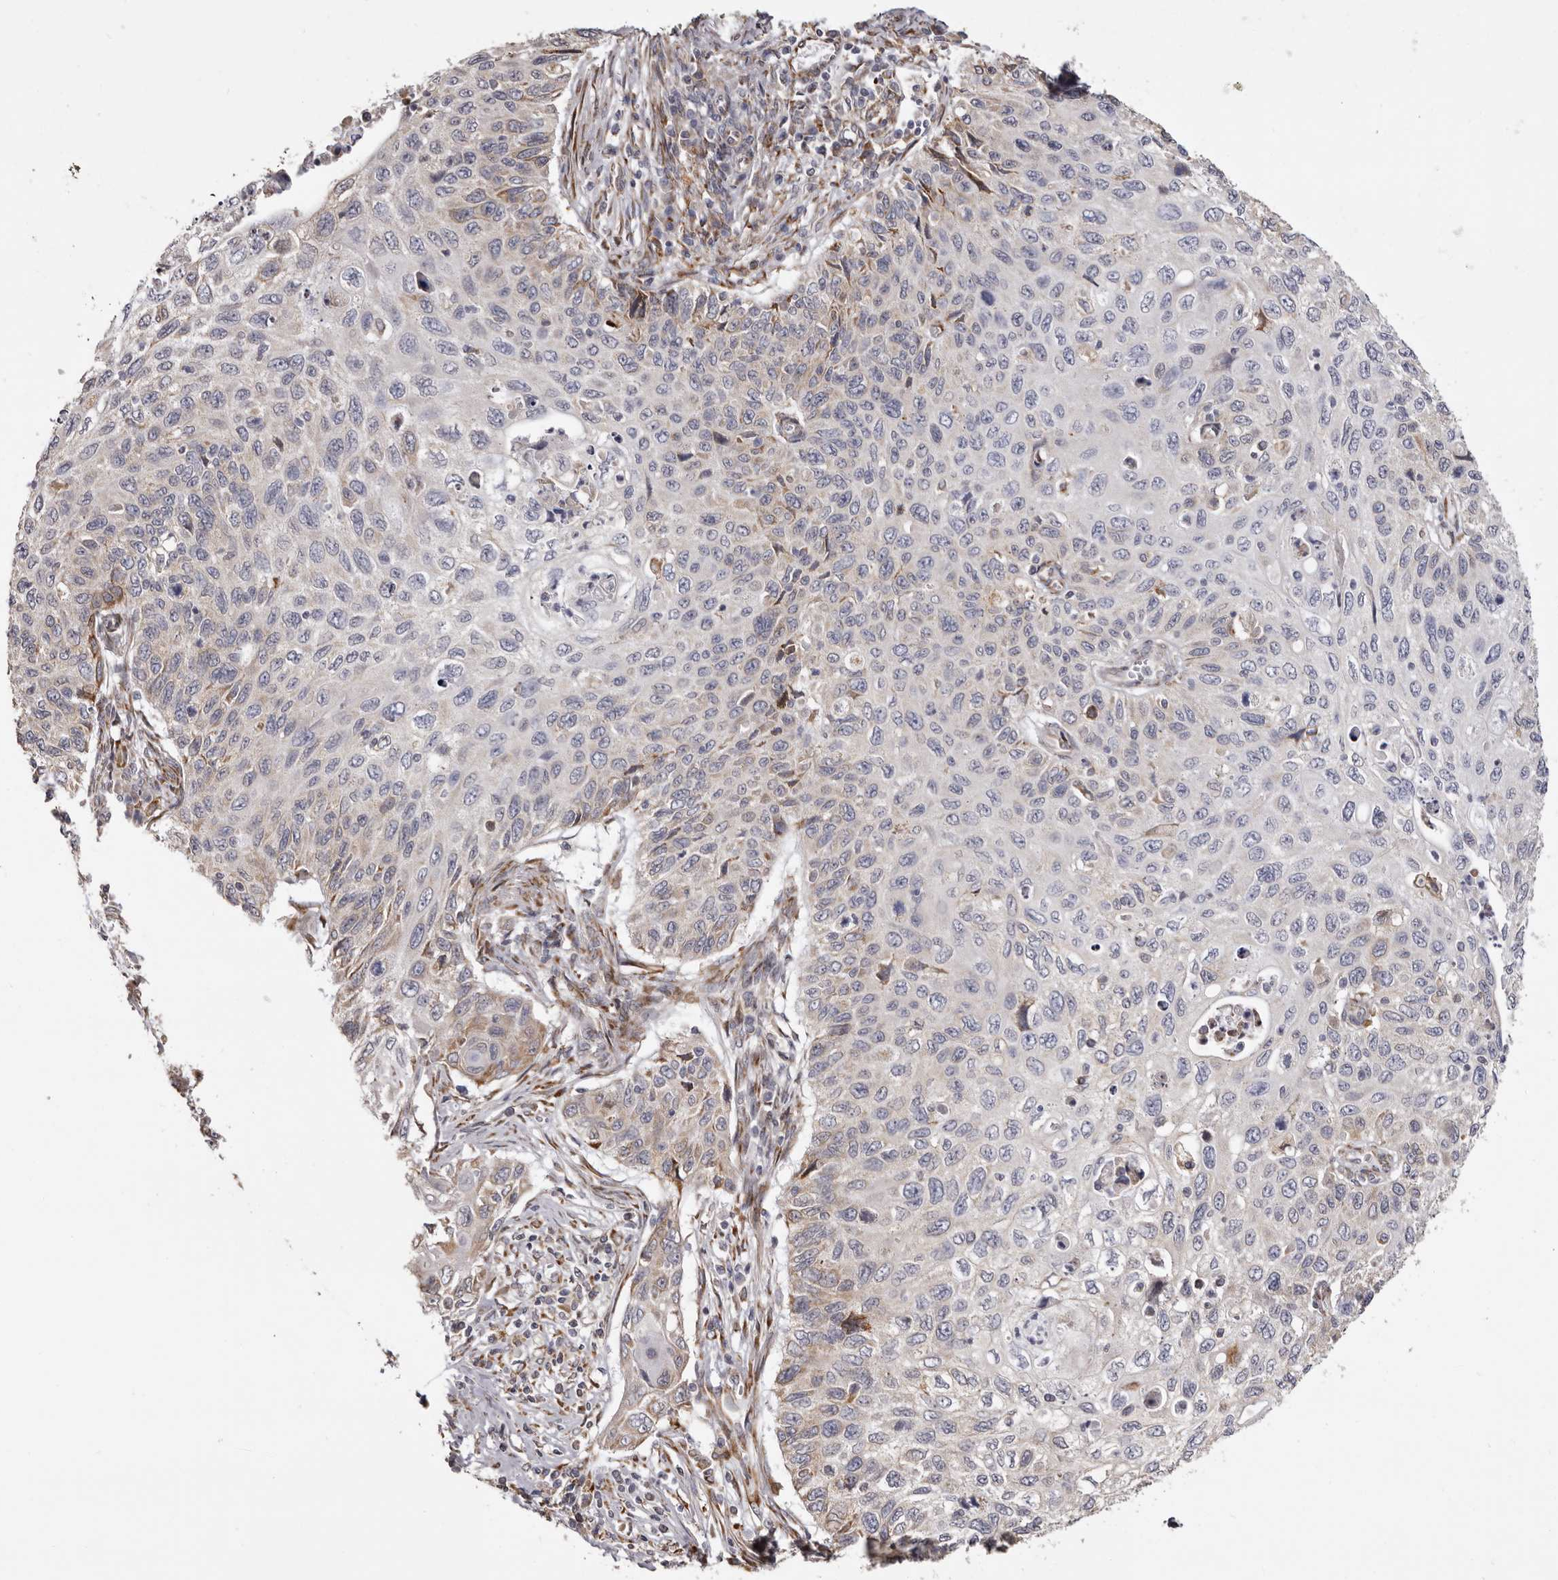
{"staining": {"intensity": "weak", "quantity": "<25%", "location": "cytoplasmic/membranous"}, "tissue": "cervical cancer", "cell_type": "Tumor cells", "image_type": "cancer", "snomed": [{"axis": "morphology", "description": "Squamous cell carcinoma, NOS"}, {"axis": "topography", "description": "Cervix"}], "caption": "Human squamous cell carcinoma (cervical) stained for a protein using immunohistochemistry (IHC) exhibits no positivity in tumor cells.", "gene": "PIGX", "patient": {"sex": "female", "age": 70}}